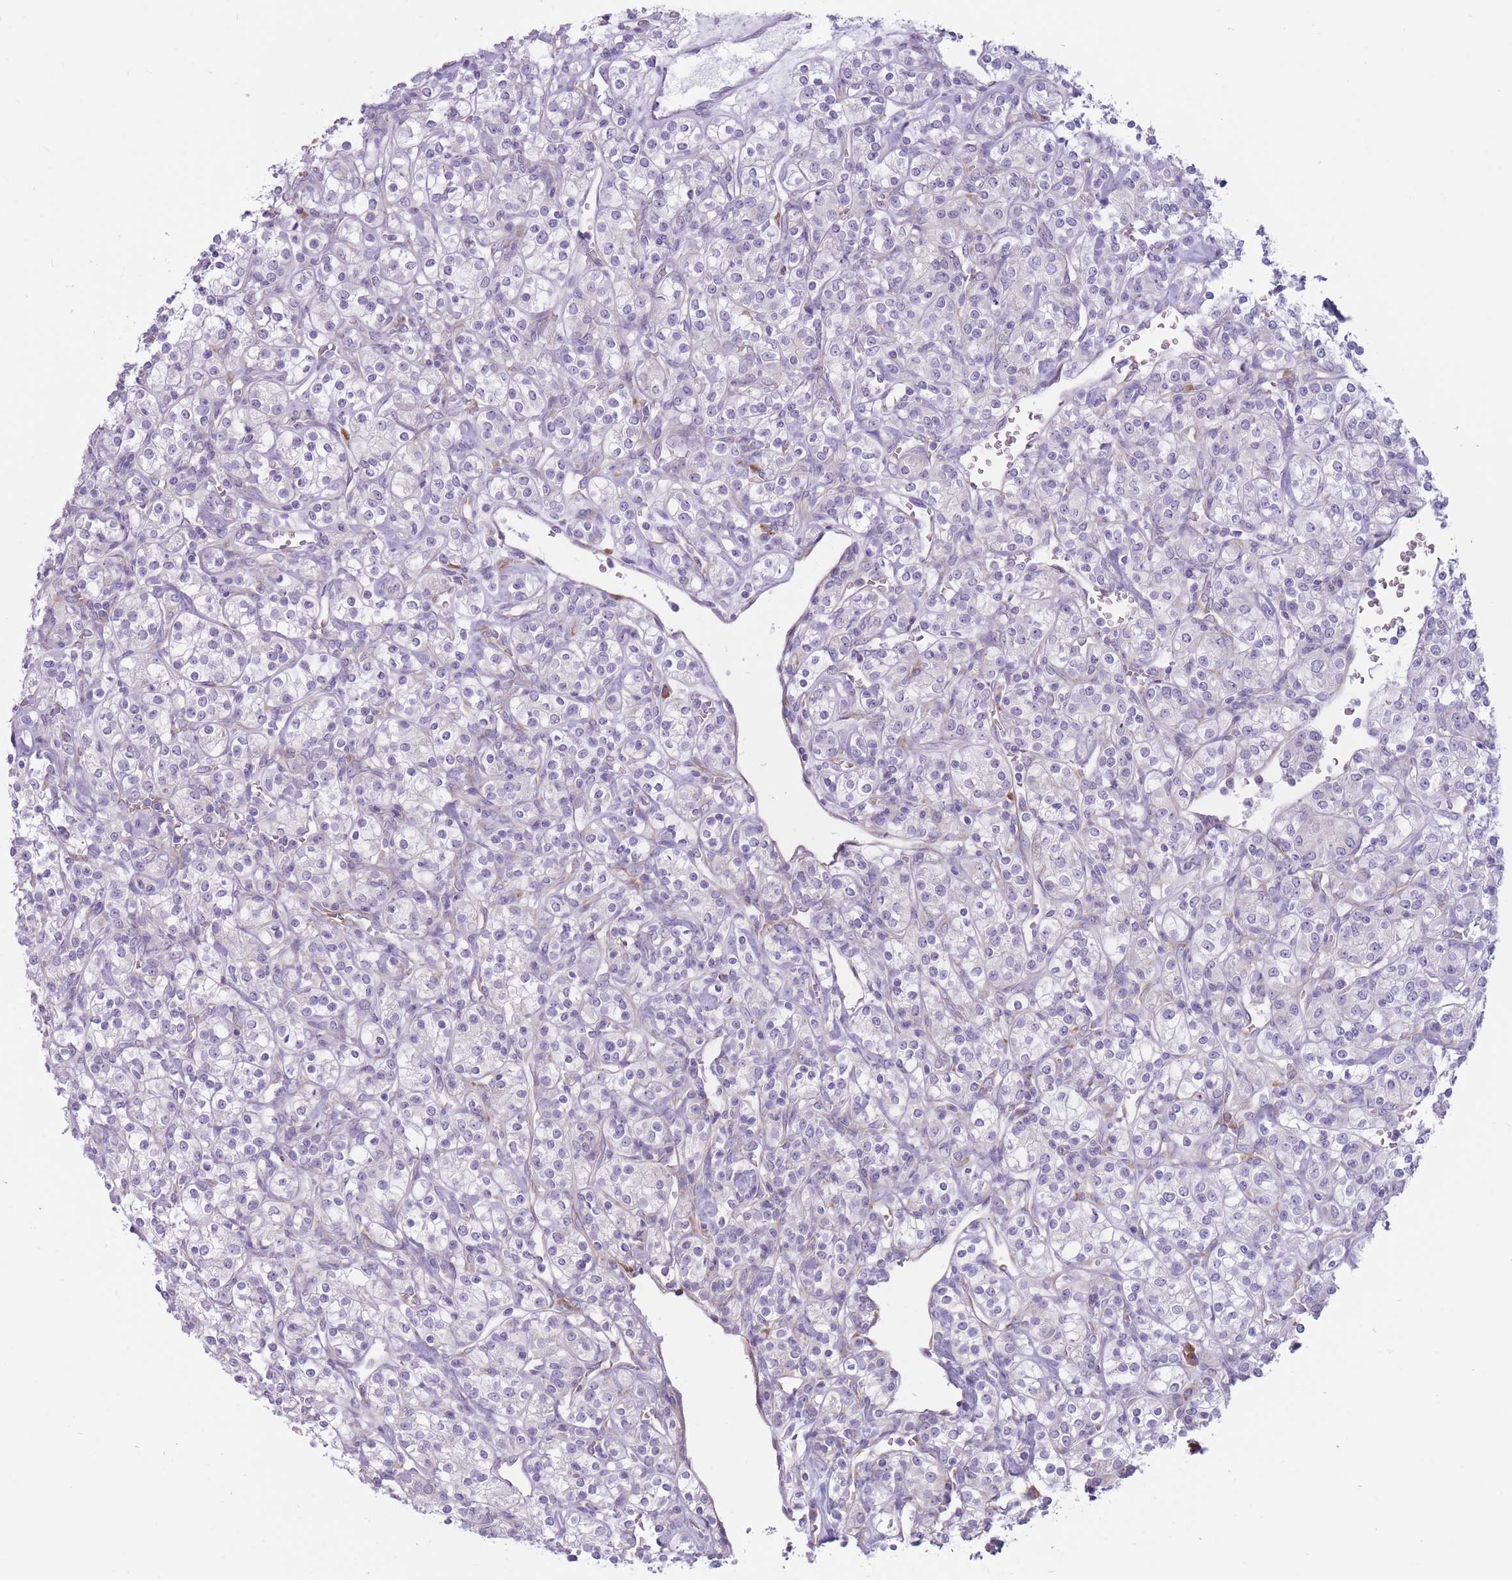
{"staining": {"intensity": "negative", "quantity": "none", "location": "none"}, "tissue": "renal cancer", "cell_type": "Tumor cells", "image_type": "cancer", "snomed": [{"axis": "morphology", "description": "Adenocarcinoma, NOS"}, {"axis": "topography", "description": "Kidney"}], "caption": "Immunohistochemistry histopathology image of renal cancer stained for a protein (brown), which demonstrates no staining in tumor cells.", "gene": "RPL18", "patient": {"sex": "male", "age": 77}}